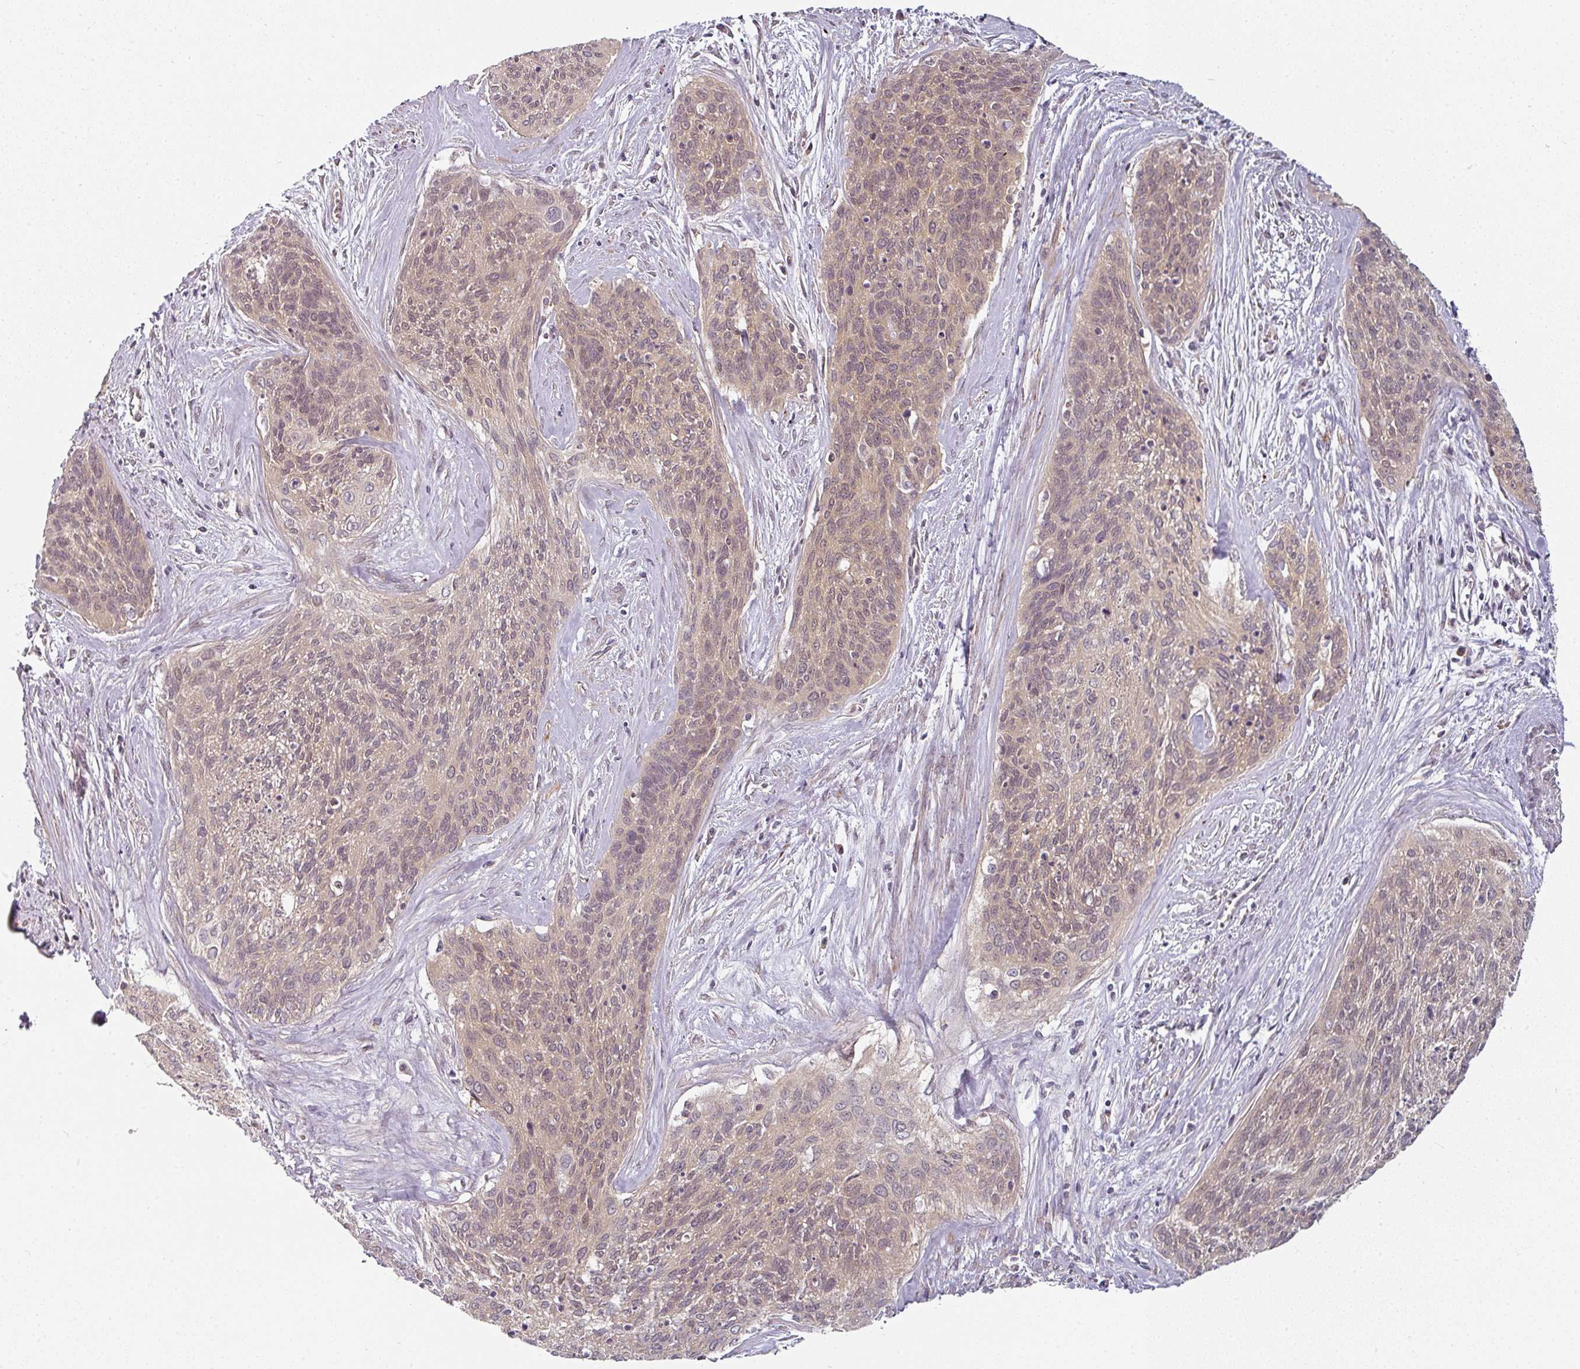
{"staining": {"intensity": "weak", "quantity": ">75%", "location": "cytoplasmic/membranous"}, "tissue": "cervical cancer", "cell_type": "Tumor cells", "image_type": "cancer", "snomed": [{"axis": "morphology", "description": "Squamous cell carcinoma, NOS"}, {"axis": "topography", "description": "Cervix"}], "caption": "Immunohistochemistry (IHC) of human squamous cell carcinoma (cervical) shows low levels of weak cytoplasmic/membranous positivity in approximately >75% of tumor cells.", "gene": "MAP2K2", "patient": {"sex": "female", "age": 55}}